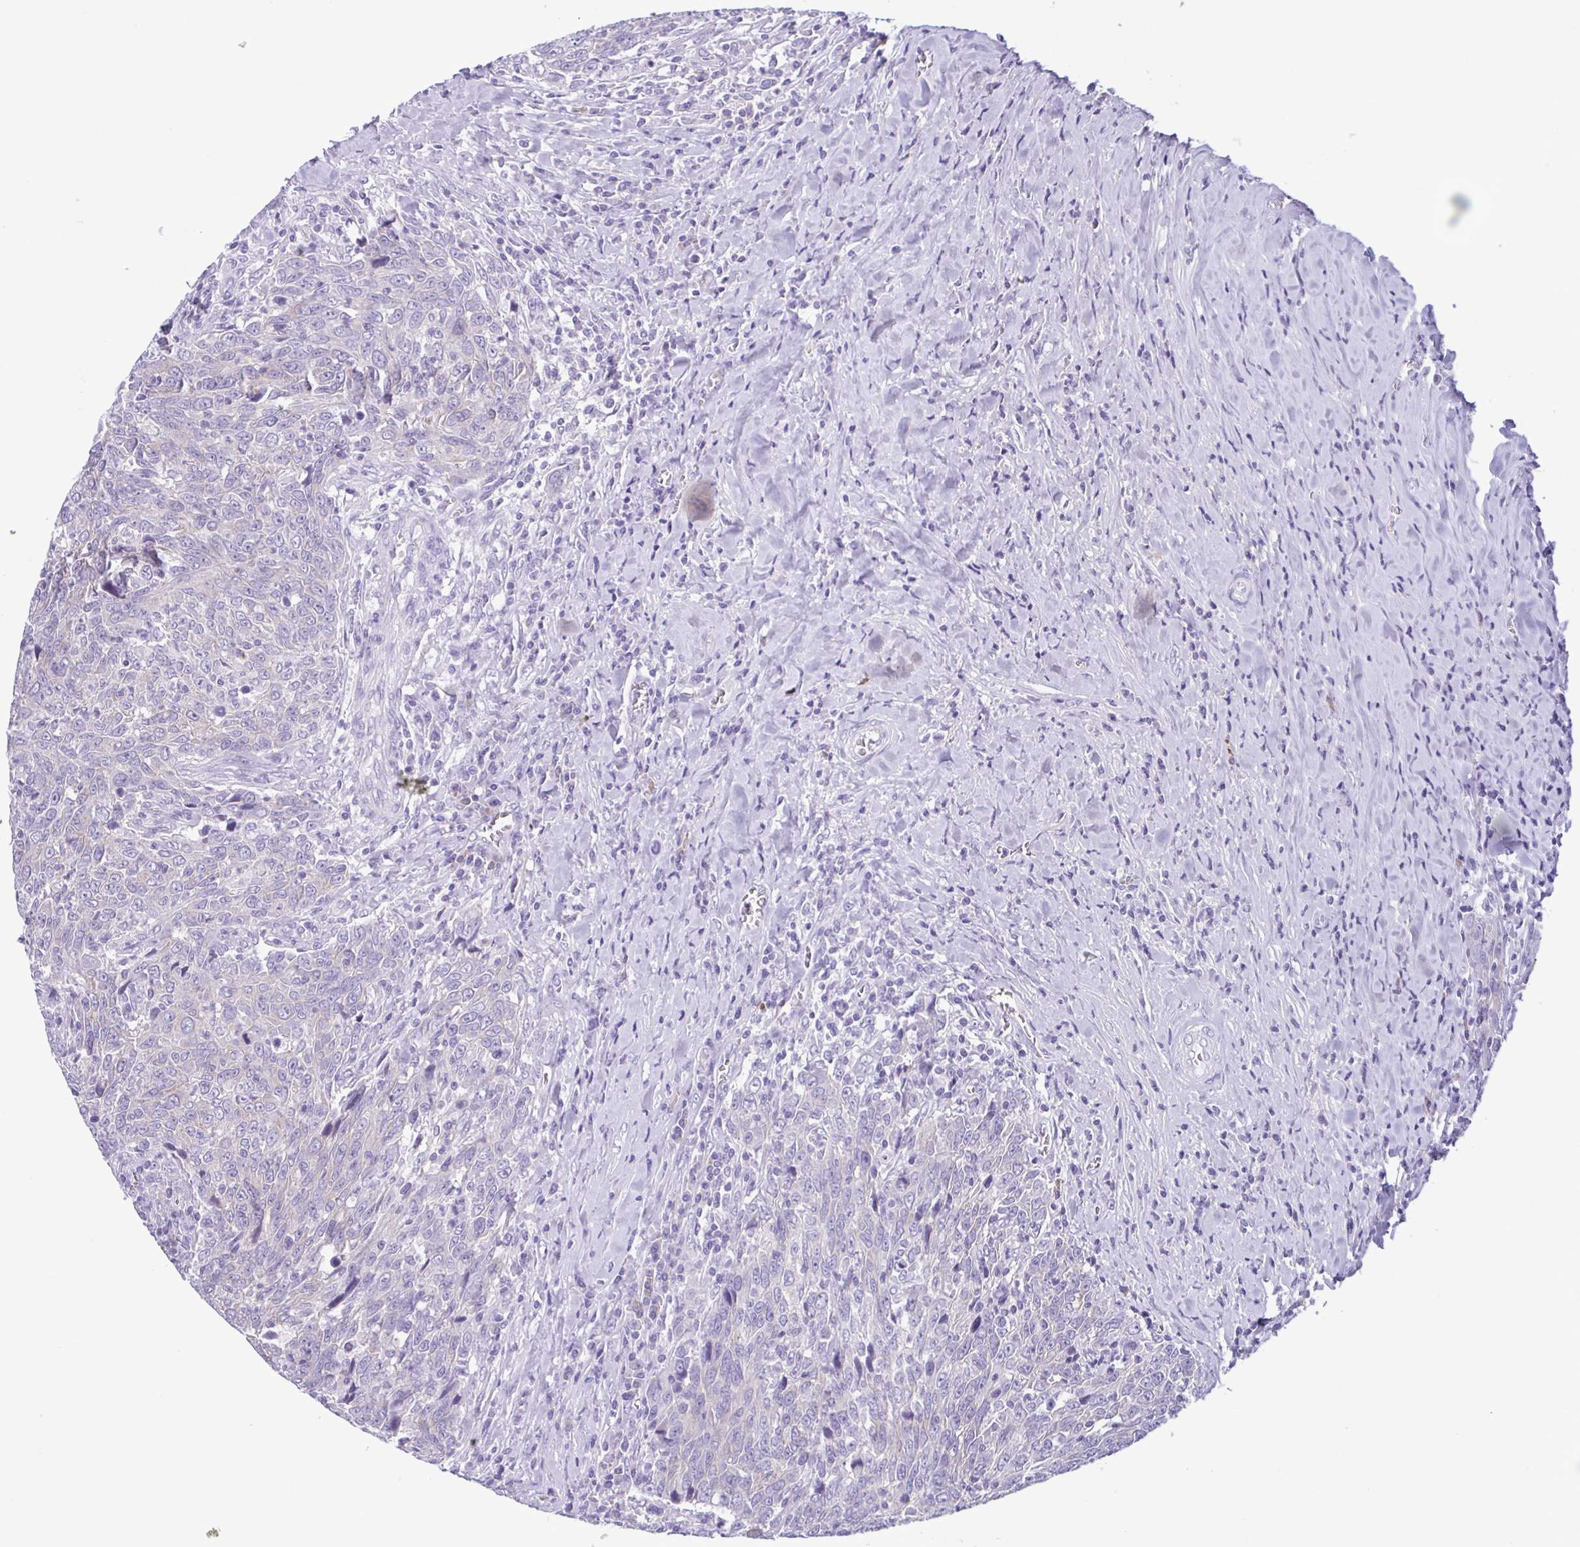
{"staining": {"intensity": "negative", "quantity": "none", "location": "none"}, "tissue": "breast cancer", "cell_type": "Tumor cells", "image_type": "cancer", "snomed": [{"axis": "morphology", "description": "Duct carcinoma"}, {"axis": "topography", "description": "Breast"}], "caption": "IHC photomicrograph of human breast cancer (infiltrating ductal carcinoma) stained for a protein (brown), which shows no expression in tumor cells.", "gene": "INAFM1", "patient": {"sex": "female", "age": 50}}